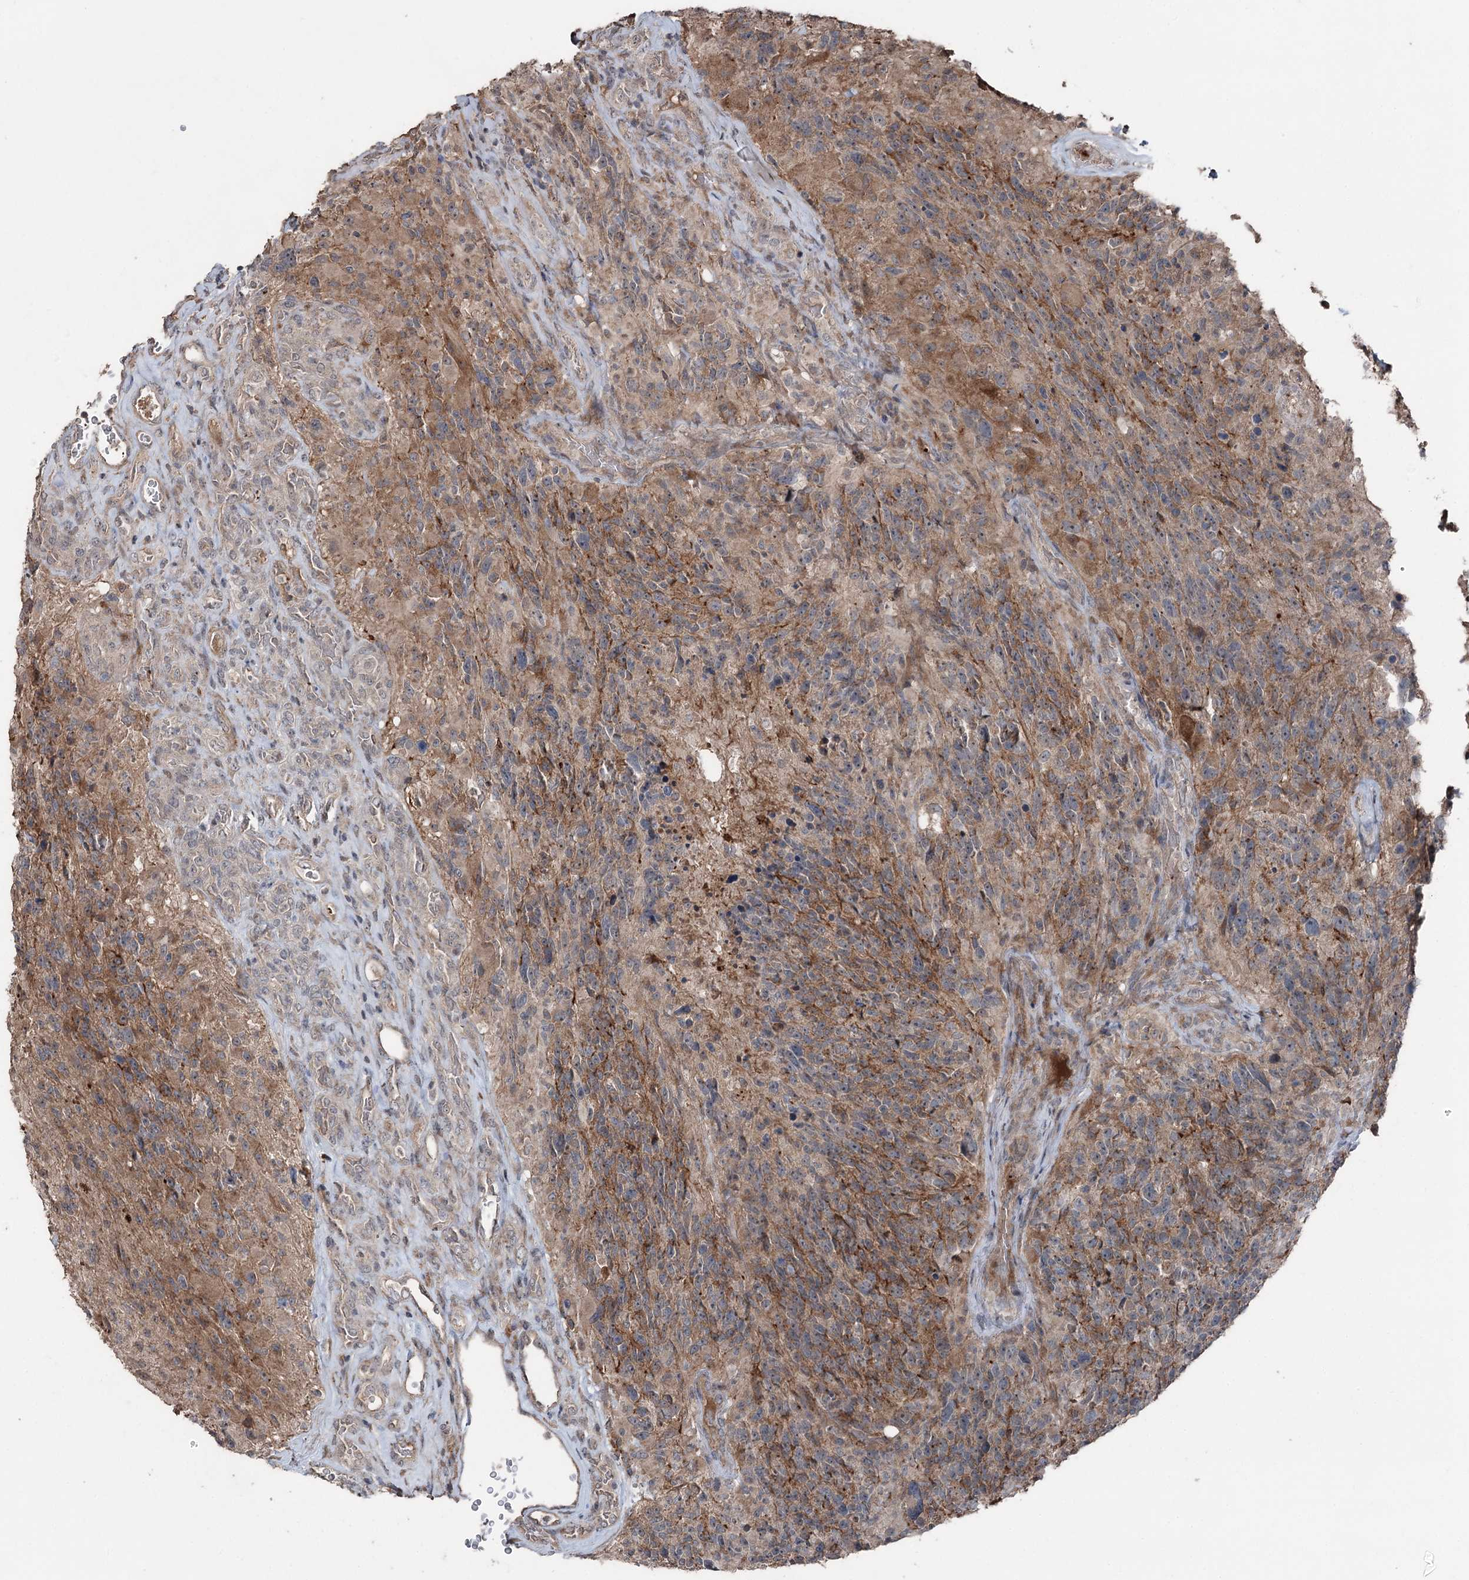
{"staining": {"intensity": "moderate", "quantity": "25%-75%", "location": "cytoplasmic/membranous"}, "tissue": "glioma", "cell_type": "Tumor cells", "image_type": "cancer", "snomed": [{"axis": "morphology", "description": "Glioma, malignant, High grade"}, {"axis": "topography", "description": "Brain"}], "caption": "Approximately 25%-75% of tumor cells in human glioma demonstrate moderate cytoplasmic/membranous protein expression as visualized by brown immunohistochemical staining.", "gene": "MAPK8IP2", "patient": {"sex": "male", "age": 76}}